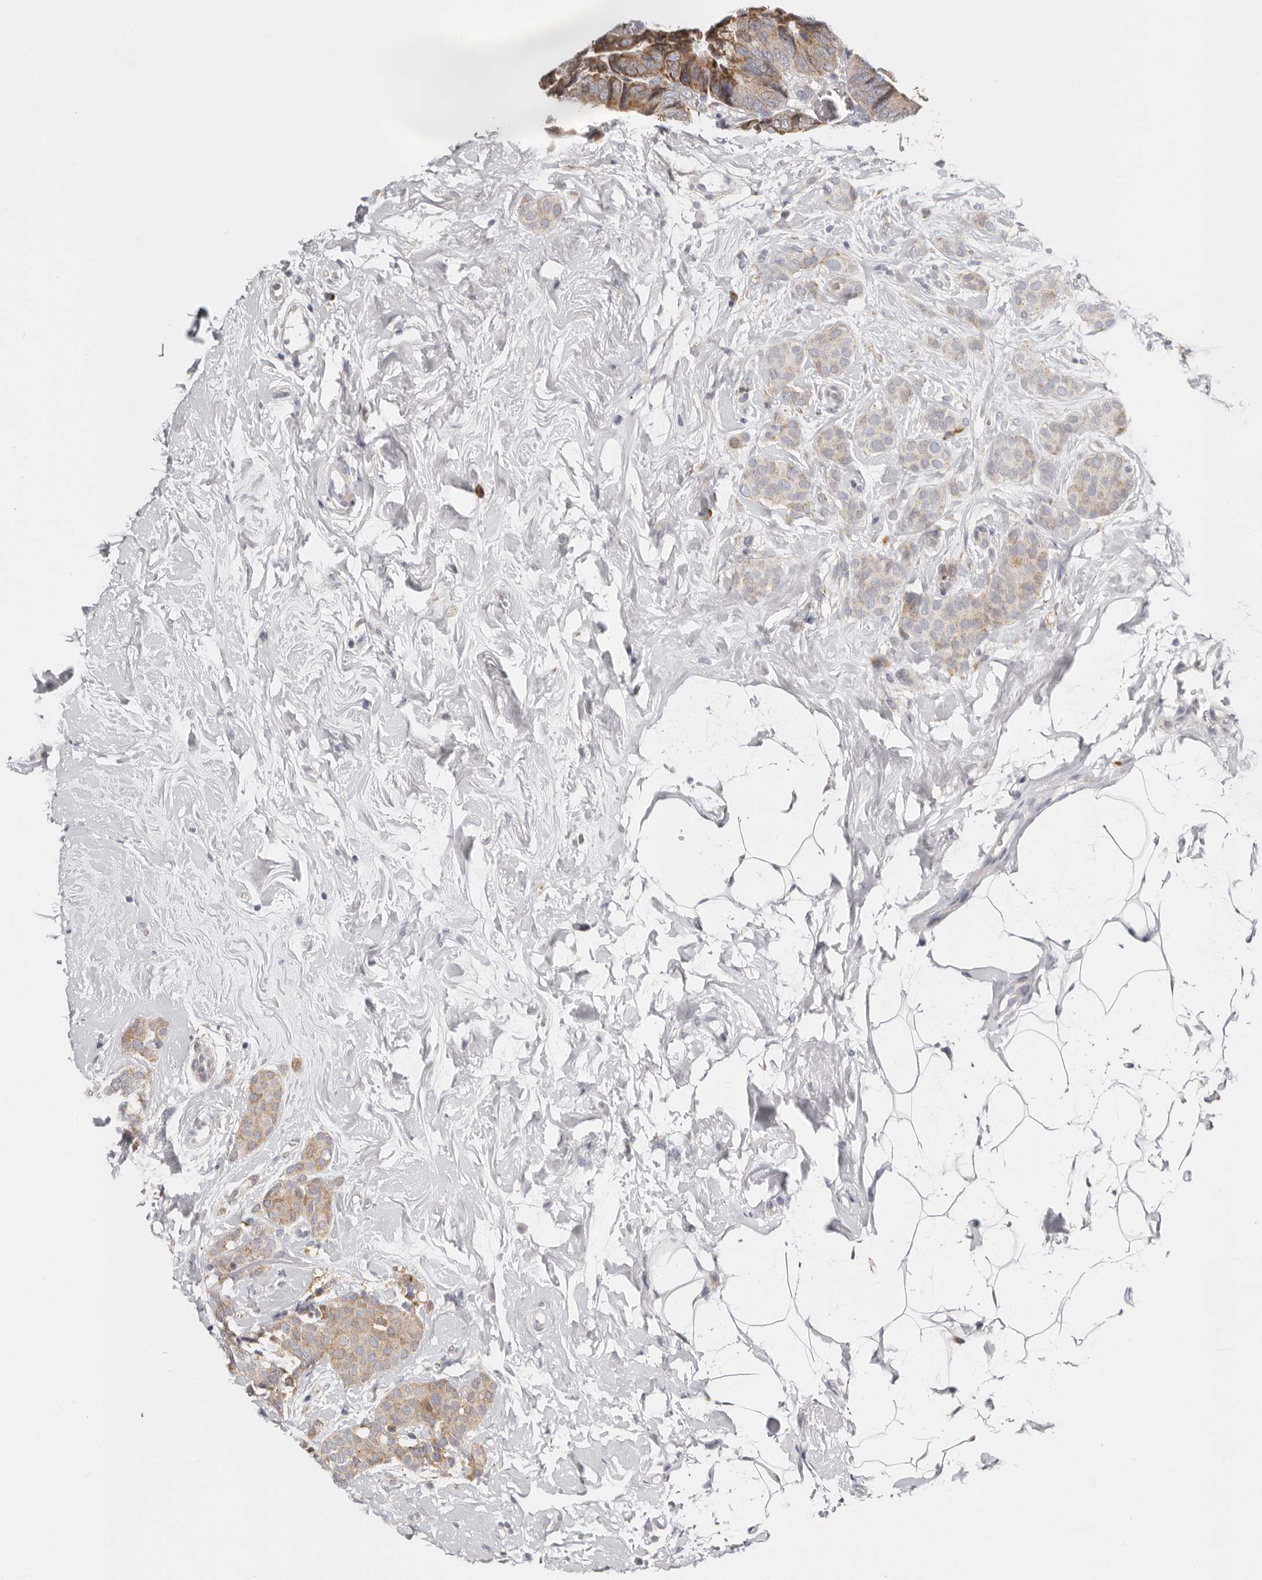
{"staining": {"intensity": "weak", "quantity": "<25%", "location": "cytoplasmic/membranous"}, "tissue": "breast cancer", "cell_type": "Tumor cells", "image_type": "cancer", "snomed": [{"axis": "morphology", "description": "Lobular carcinoma, in situ"}, {"axis": "morphology", "description": "Lobular carcinoma"}, {"axis": "topography", "description": "Breast"}], "caption": "Breast lobular carcinoma in situ was stained to show a protein in brown. There is no significant staining in tumor cells.", "gene": "IL32", "patient": {"sex": "female", "age": 41}}